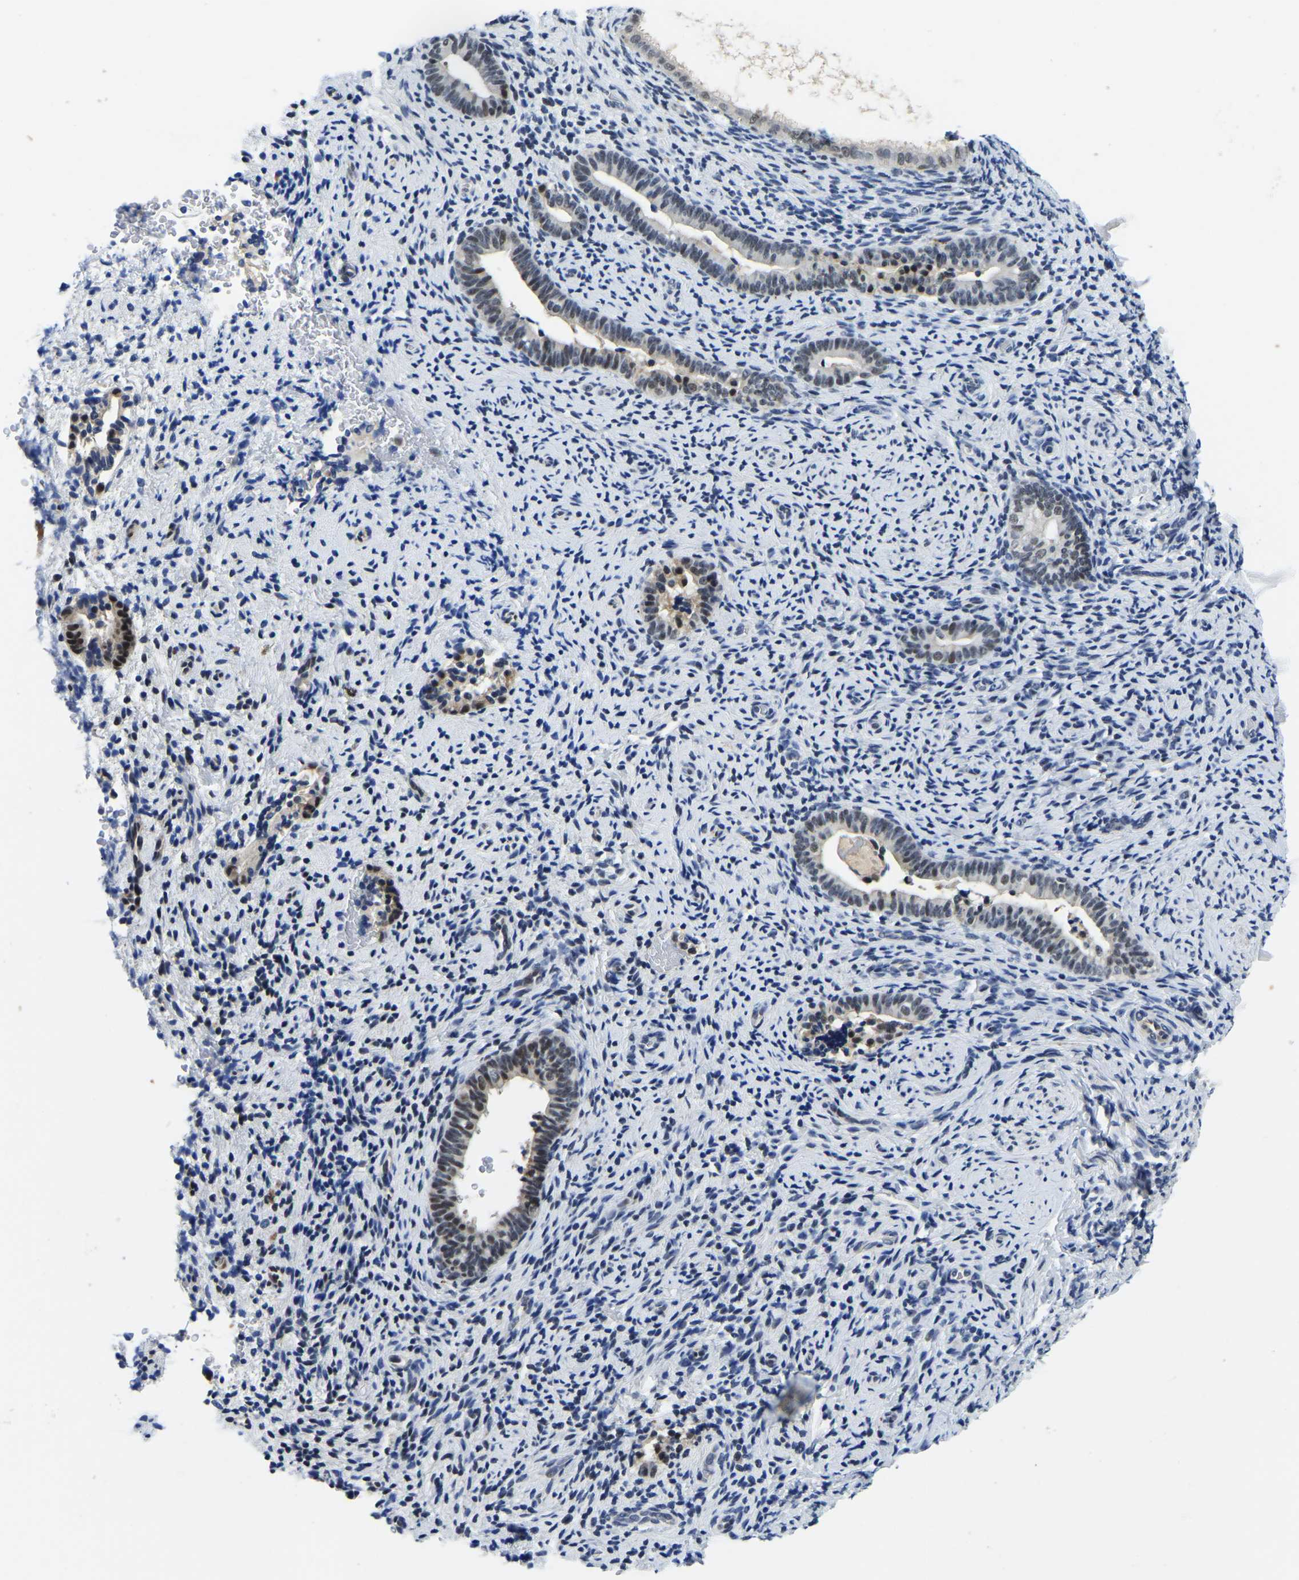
{"staining": {"intensity": "negative", "quantity": "none", "location": "none"}, "tissue": "endometrium", "cell_type": "Cells in endometrial stroma", "image_type": "normal", "snomed": [{"axis": "morphology", "description": "Normal tissue, NOS"}, {"axis": "topography", "description": "Endometrium"}], "caption": "Immunohistochemistry (IHC) photomicrograph of normal endometrium stained for a protein (brown), which reveals no staining in cells in endometrial stroma. (DAB (3,3'-diaminobenzidine) IHC with hematoxylin counter stain).", "gene": "POLDIP3", "patient": {"sex": "female", "age": 51}}